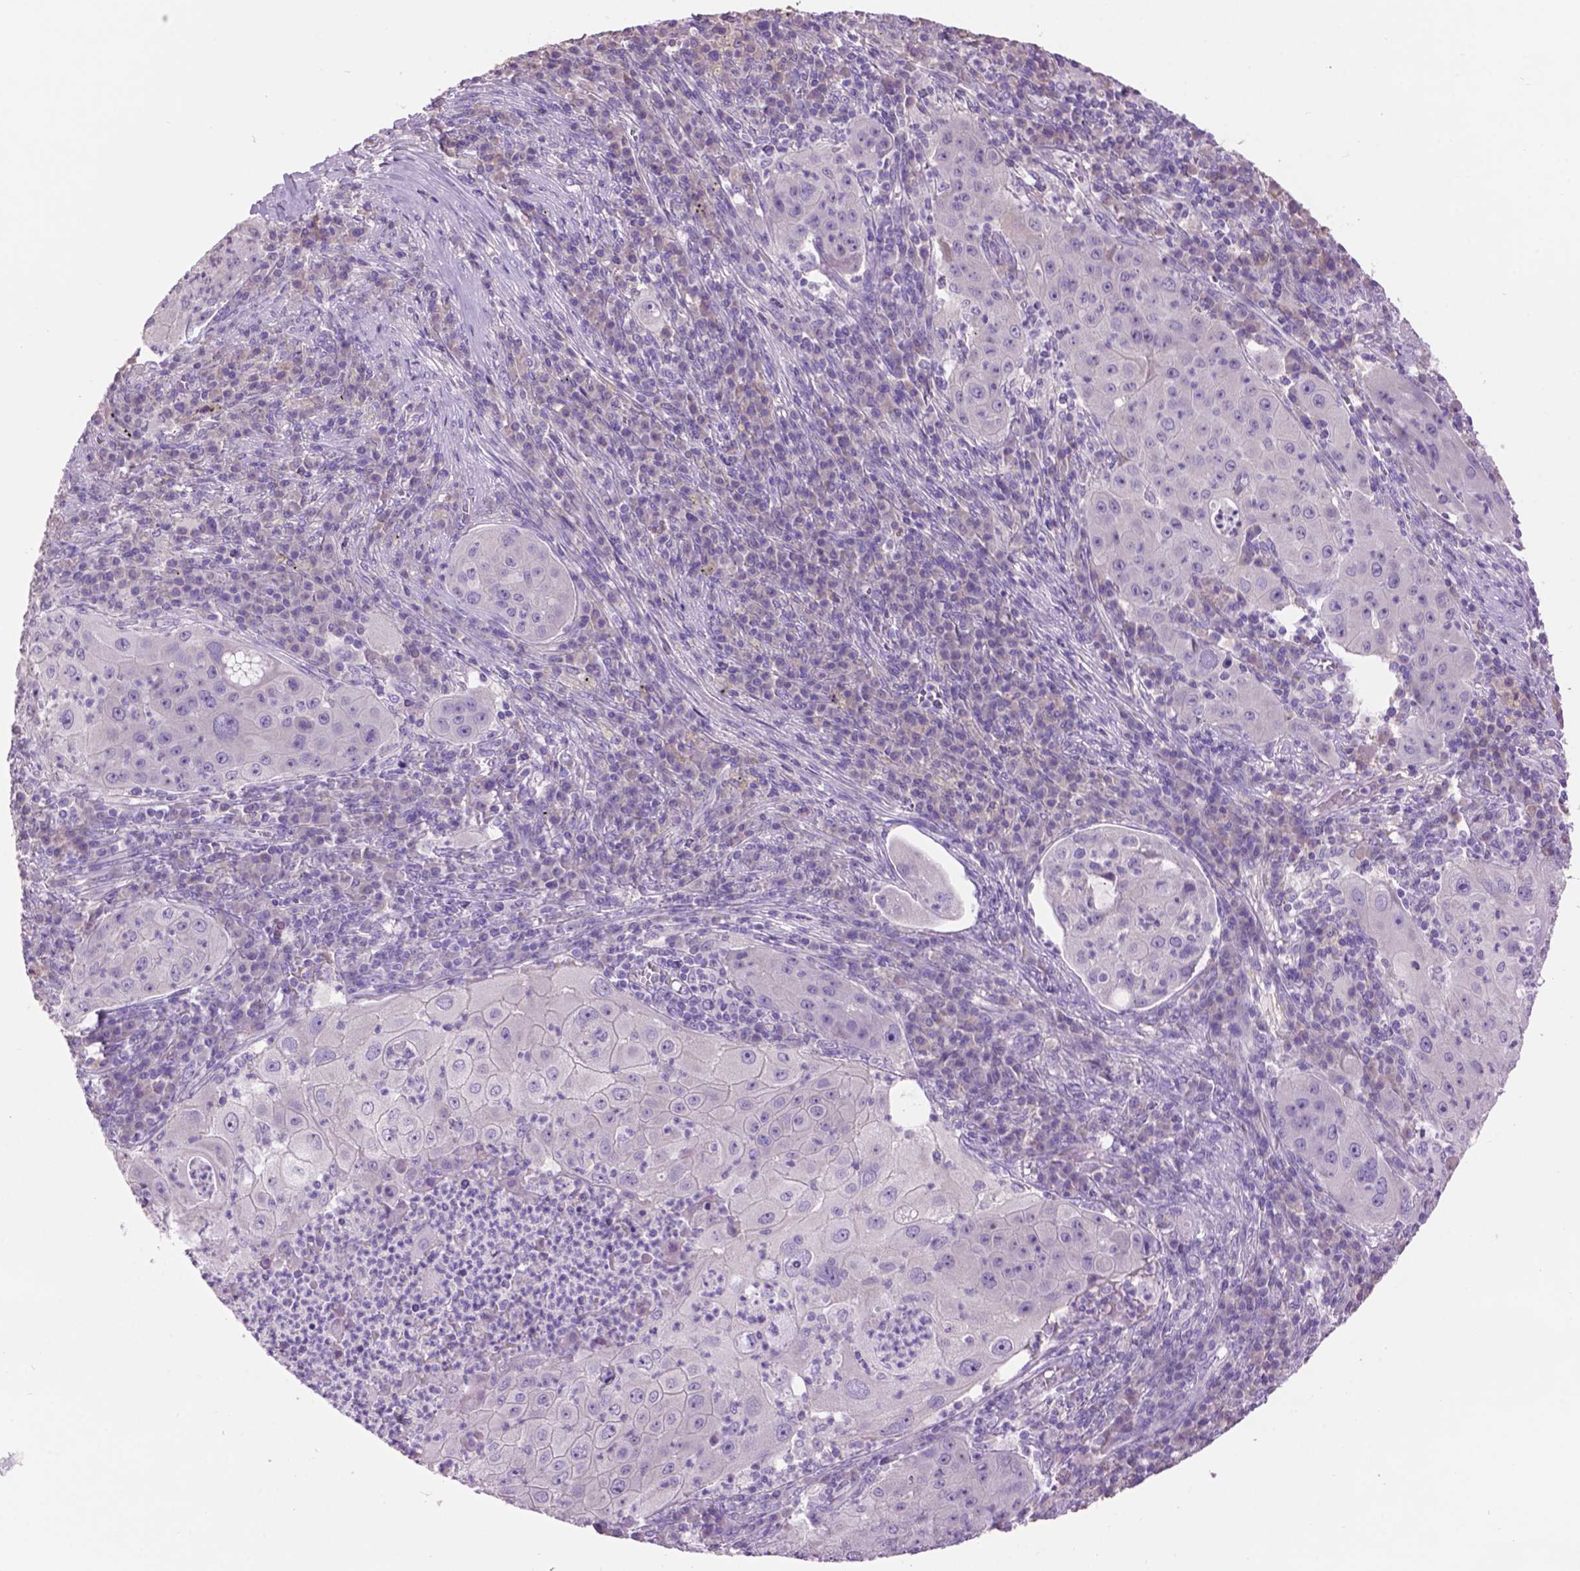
{"staining": {"intensity": "negative", "quantity": "none", "location": "none"}, "tissue": "lung cancer", "cell_type": "Tumor cells", "image_type": "cancer", "snomed": [{"axis": "morphology", "description": "Squamous cell carcinoma, NOS"}, {"axis": "topography", "description": "Lung"}], "caption": "Lung cancer stained for a protein using immunohistochemistry exhibits no positivity tumor cells.", "gene": "CRYBA4", "patient": {"sex": "female", "age": 59}}